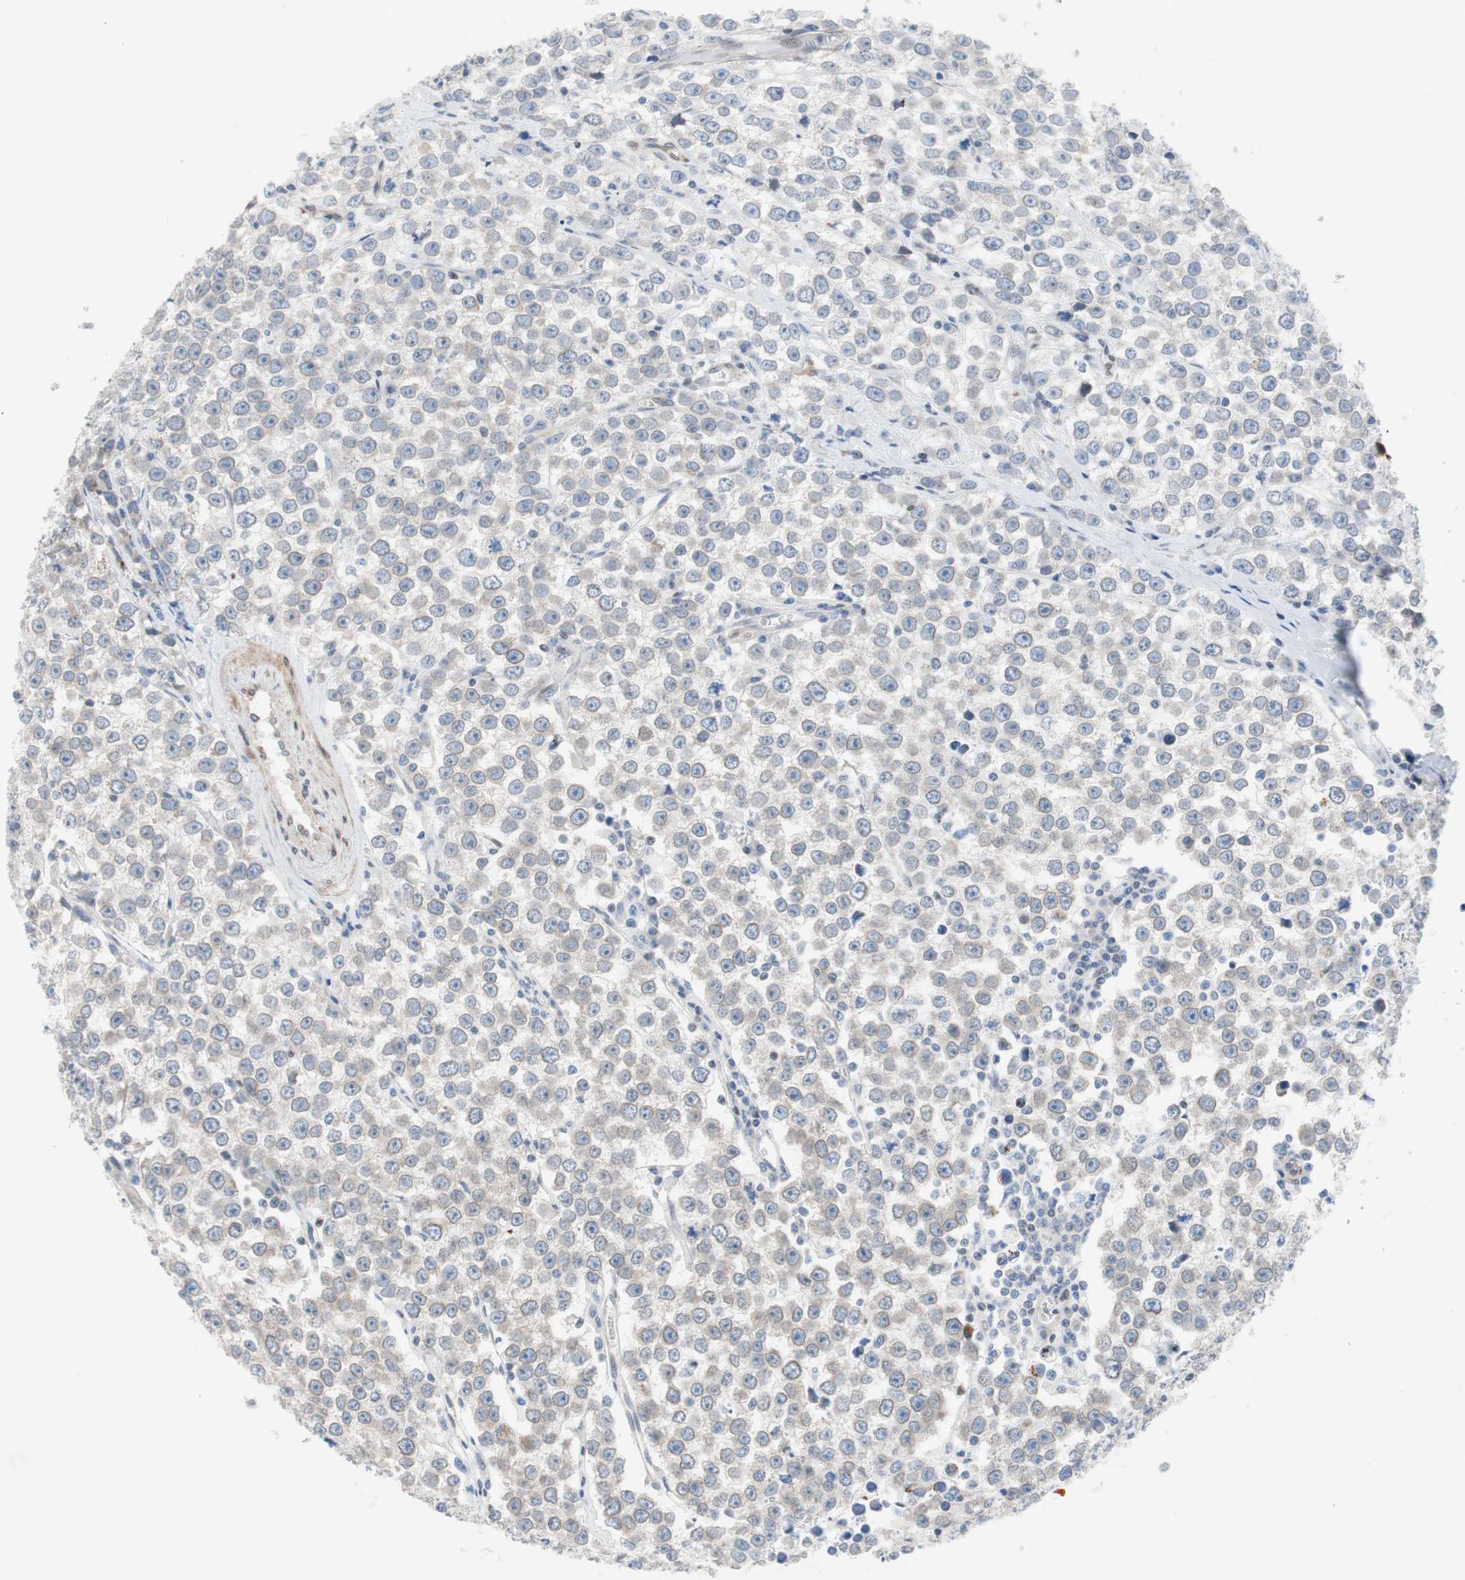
{"staining": {"intensity": "weak", "quantity": "<25%", "location": "cytoplasmic/membranous,nuclear"}, "tissue": "testis cancer", "cell_type": "Tumor cells", "image_type": "cancer", "snomed": [{"axis": "morphology", "description": "Seminoma, NOS"}, {"axis": "morphology", "description": "Carcinoma, Embryonal, NOS"}, {"axis": "topography", "description": "Testis"}], "caption": "DAB immunohistochemical staining of human testis cancer demonstrates no significant expression in tumor cells.", "gene": "ARNT2", "patient": {"sex": "male", "age": 52}}